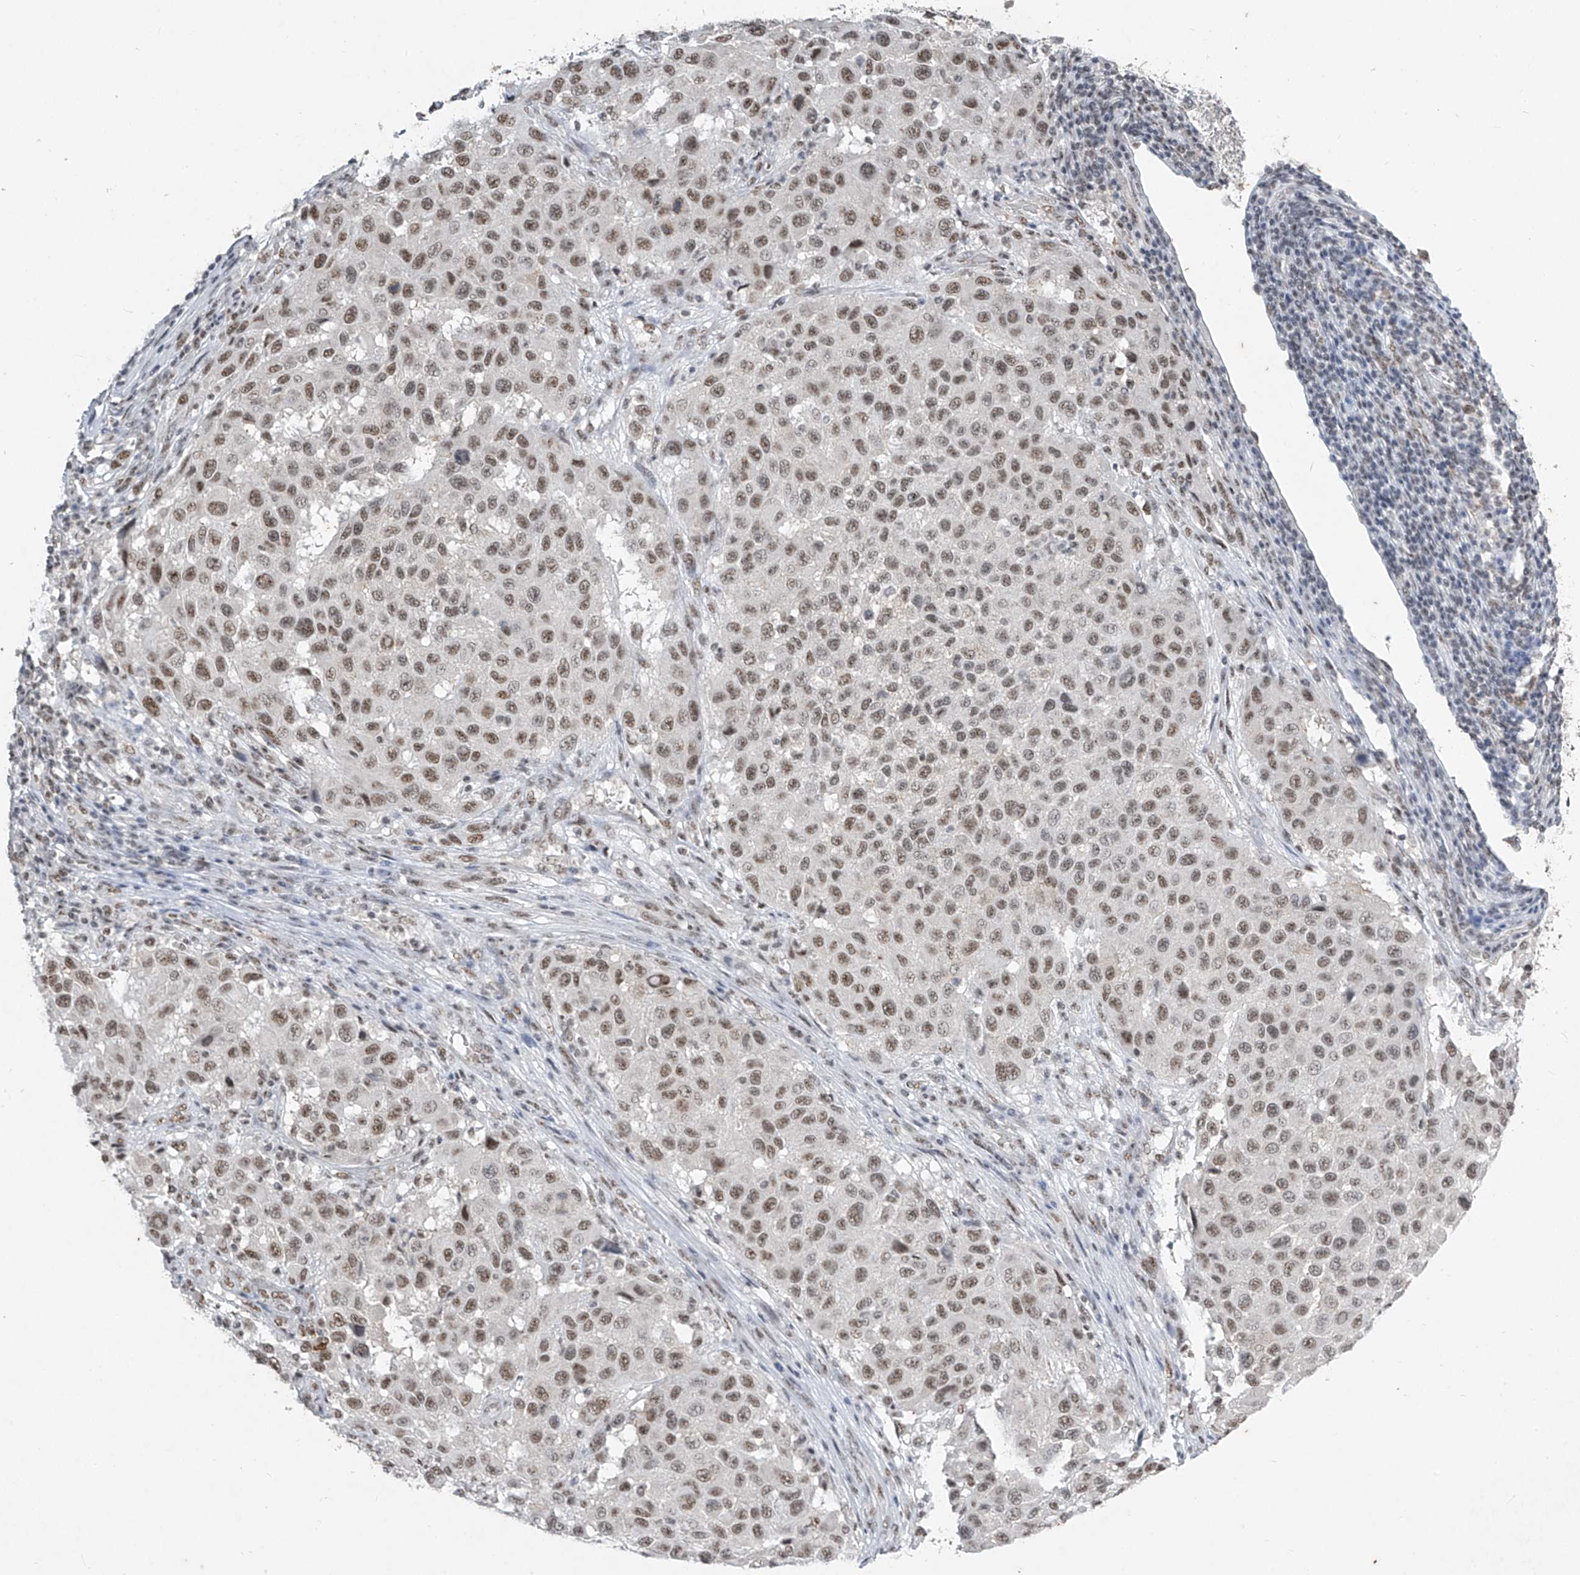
{"staining": {"intensity": "moderate", "quantity": ">75%", "location": "nuclear"}, "tissue": "melanoma", "cell_type": "Tumor cells", "image_type": "cancer", "snomed": [{"axis": "morphology", "description": "Malignant melanoma, Metastatic site"}, {"axis": "topography", "description": "Lymph node"}], "caption": "This histopathology image shows IHC staining of malignant melanoma (metastatic site), with medium moderate nuclear positivity in about >75% of tumor cells.", "gene": "TFEC", "patient": {"sex": "male", "age": 61}}